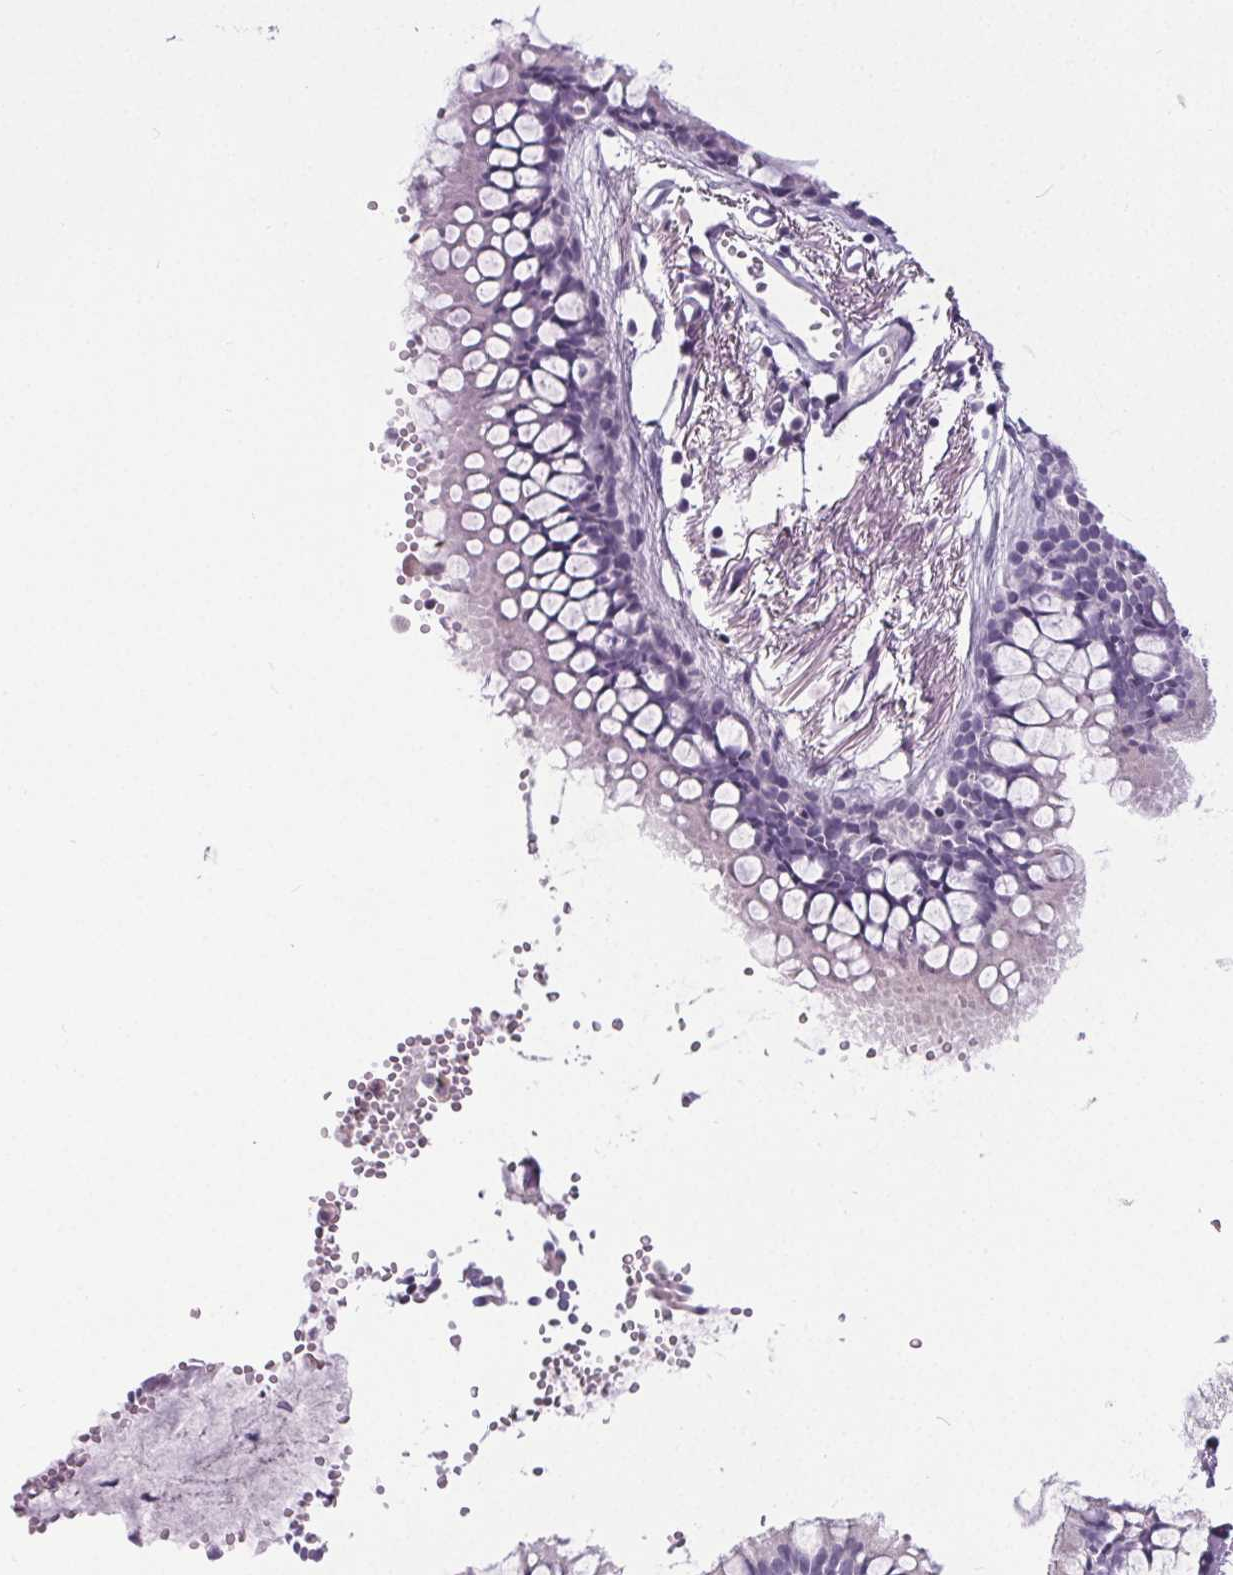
{"staining": {"intensity": "negative", "quantity": "none", "location": "none"}, "tissue": "bronchus", "cell_type": "Respiratory epithelial cells", "image_type": "normal", "snomed": [{"axis": "morphology", "description": "Normal tissue, NOS"}, {"axis": "topography", "description": "Bronchus"}], "caption": "High power microscopy image of an IHC micrograph of benign bronchus, revealing no significant positivity in respiratory epithelial cells.", "gene": "ELAVL2", "patient": {"sex": "female", "age": 59}}